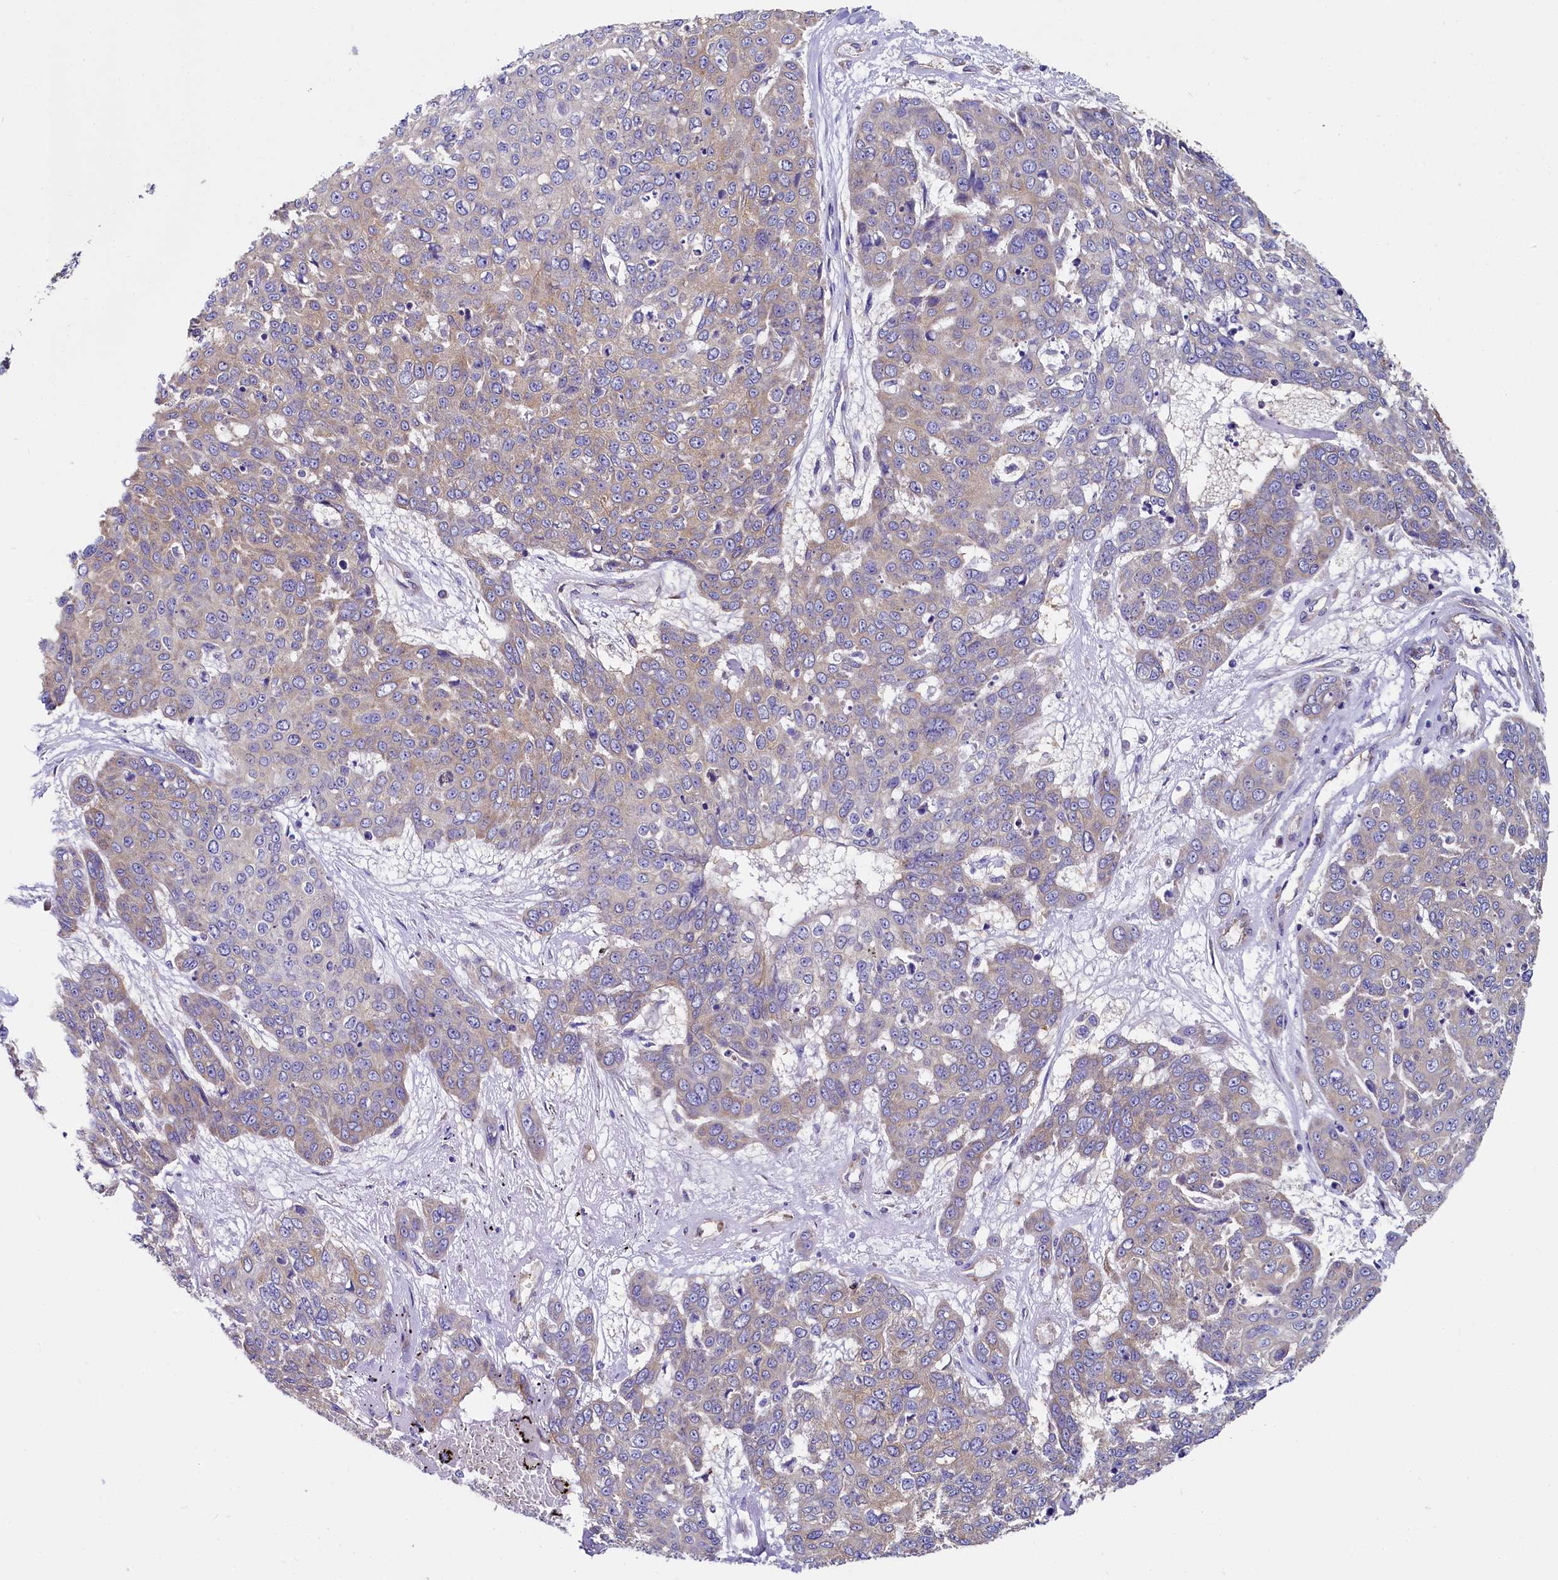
{"staining": {"intensity": "weak", "quantity": "25%-75%", "location": "cytoplasmic/membranous"}, "tissue": "skin cancer", "cell_type": "Tumor cells", "image_type": "cancer", "snomed": [{"axis": "morphology", "description": "Squamous cell carcinoma, NOS"}, {"axis": "topography", "description": "Skin"}], "caption": "This image reveals skin cancer stained with immunohistochemistry (IHC) to label a protein in brown. The cytoplasmic/membranous of tumor cells show weak positivity for the protein. Nuclei are counter-stained blue.", "gene": "QARS1", "patient": {"sex": "male", "age": 71}}